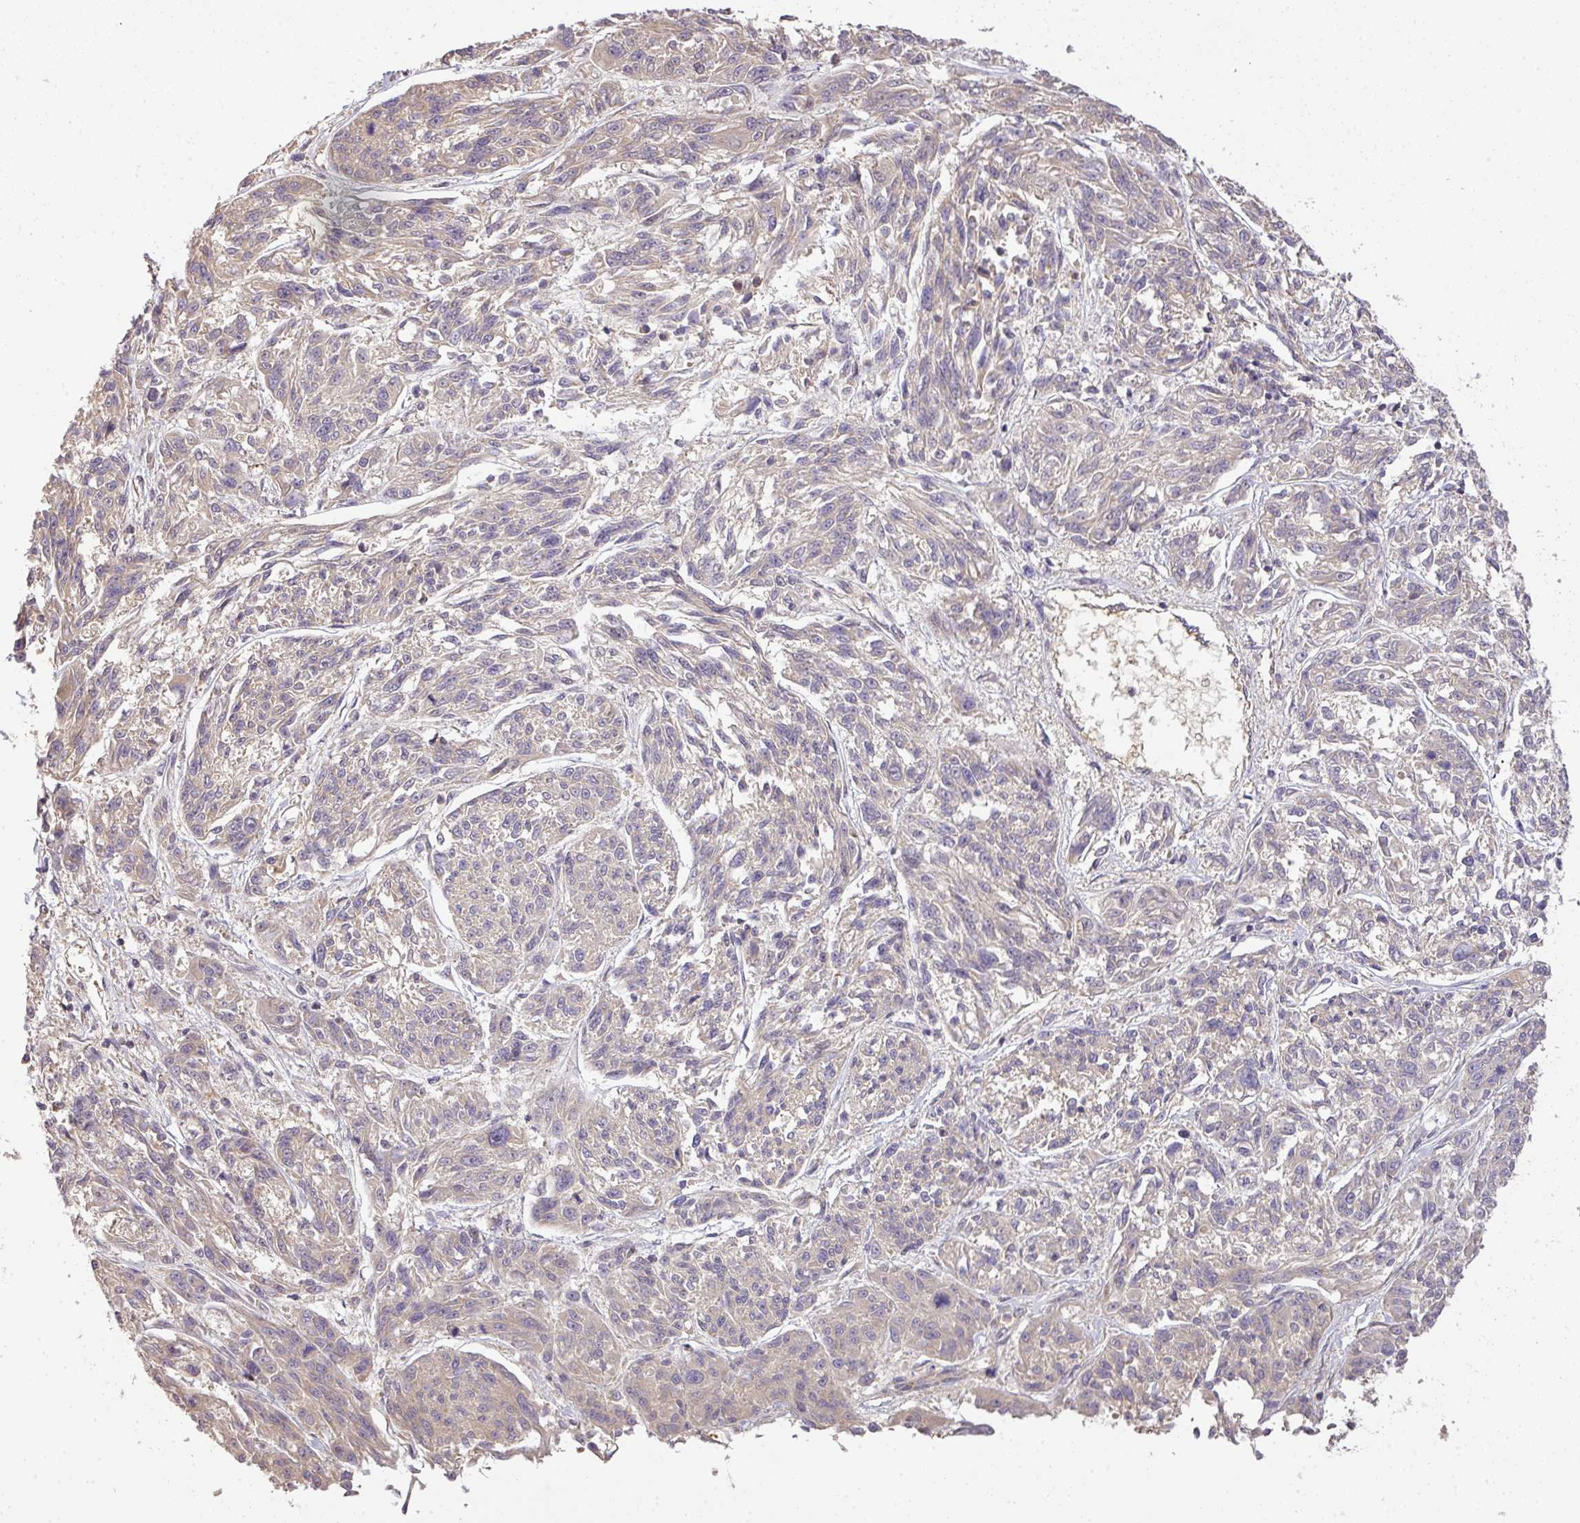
{"staining": {"intensity": "weak", "quantity": "<25%", "location": "cytoplasmic/membranous"}, "tissue": "melanoma", "cell_type": "Tumor cells", "image_type": "cancer", "snomed": [{"axis": "morphology", "description": "Malignant melanoma, NOS"}, {"axis": "topography", "description": "Skin"}], "caption": "This is an immunohistochemistry image of melanoma. There is no expression in tumor cells.", "gene": "TCL1B", "patient": {"sex": "male", "age": 53}}